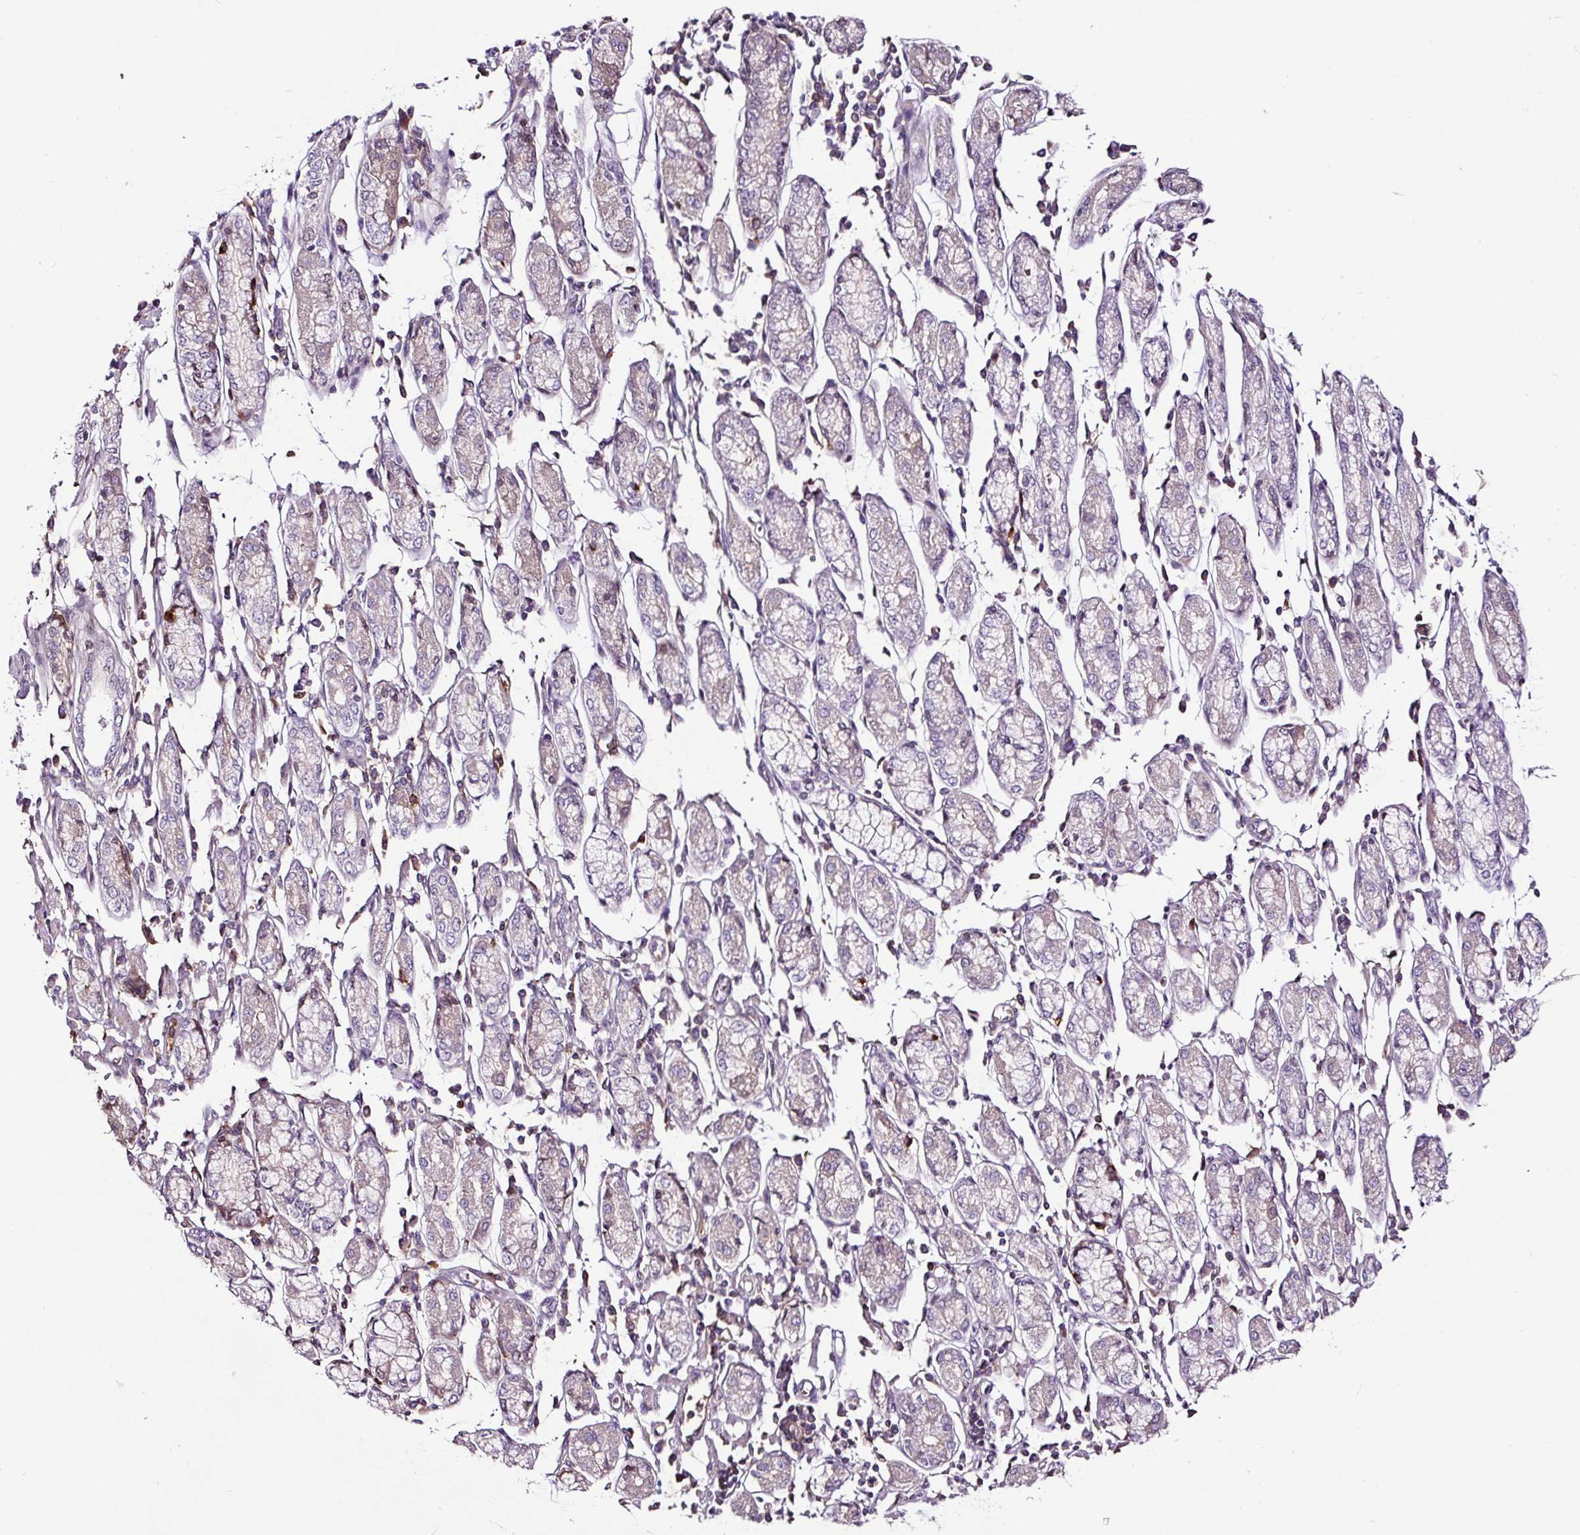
{"staining": {"intensity": "negative", "quantity": "none", "location": "none"}, "tissue": "stomach cancer", "cell_type": "Tumor cells", "image_type": "cancer", "snomed": [{"axis": "morphology", "description": "Adenocarcinoma, NOS"}, {"axis": "topography", "description": "Stomach"}], "caption": "Photomicrograph shows no protein staining in tumor cells of stomach cancer (adenocarcinoma) tissue.", "gene": "LRRC24", "patient": {"sex": "female", "age": 59}}